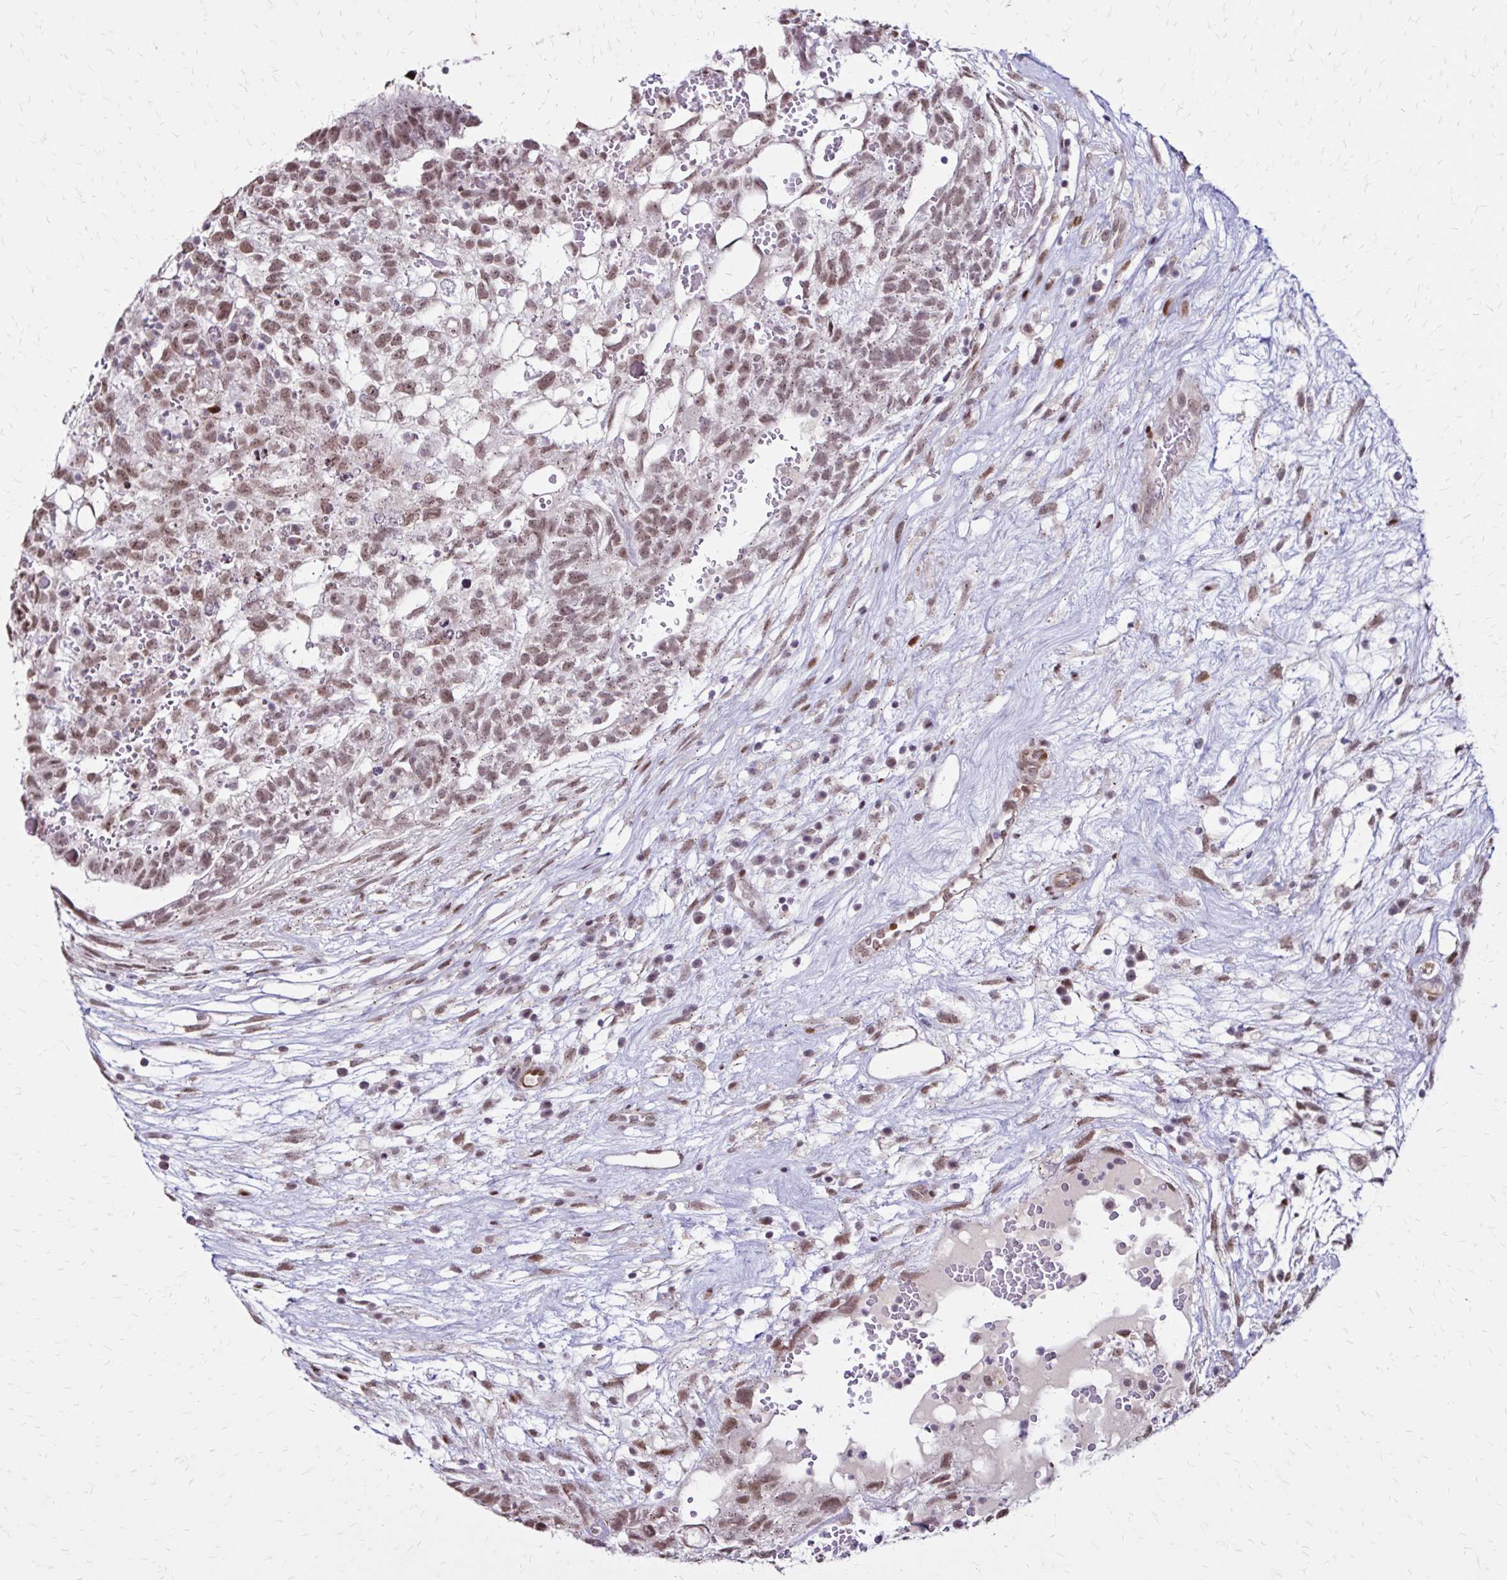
{"staining": {"intensity": "weak", "quantity": ">75%", "location": "nuclear"}, "tissue": "testis cancer", "cell_type": "Tumor cells", "image_type": "cancer", "snomed": [{"axis": "morphology", "description": "Normal tissue, NOS"}, {"axis": "morphology", "description": "Carcinoma, Embryonal, NOS"}, {"axis": "topography", "description": "Testis"}], "caption": "Weak nuclear protein staining is appreciated in approximately >75% of tumor cells in embryonal carcinoma (testis).", "gene": "TOB1", "patient": {"sex": "male", "age": 32}}